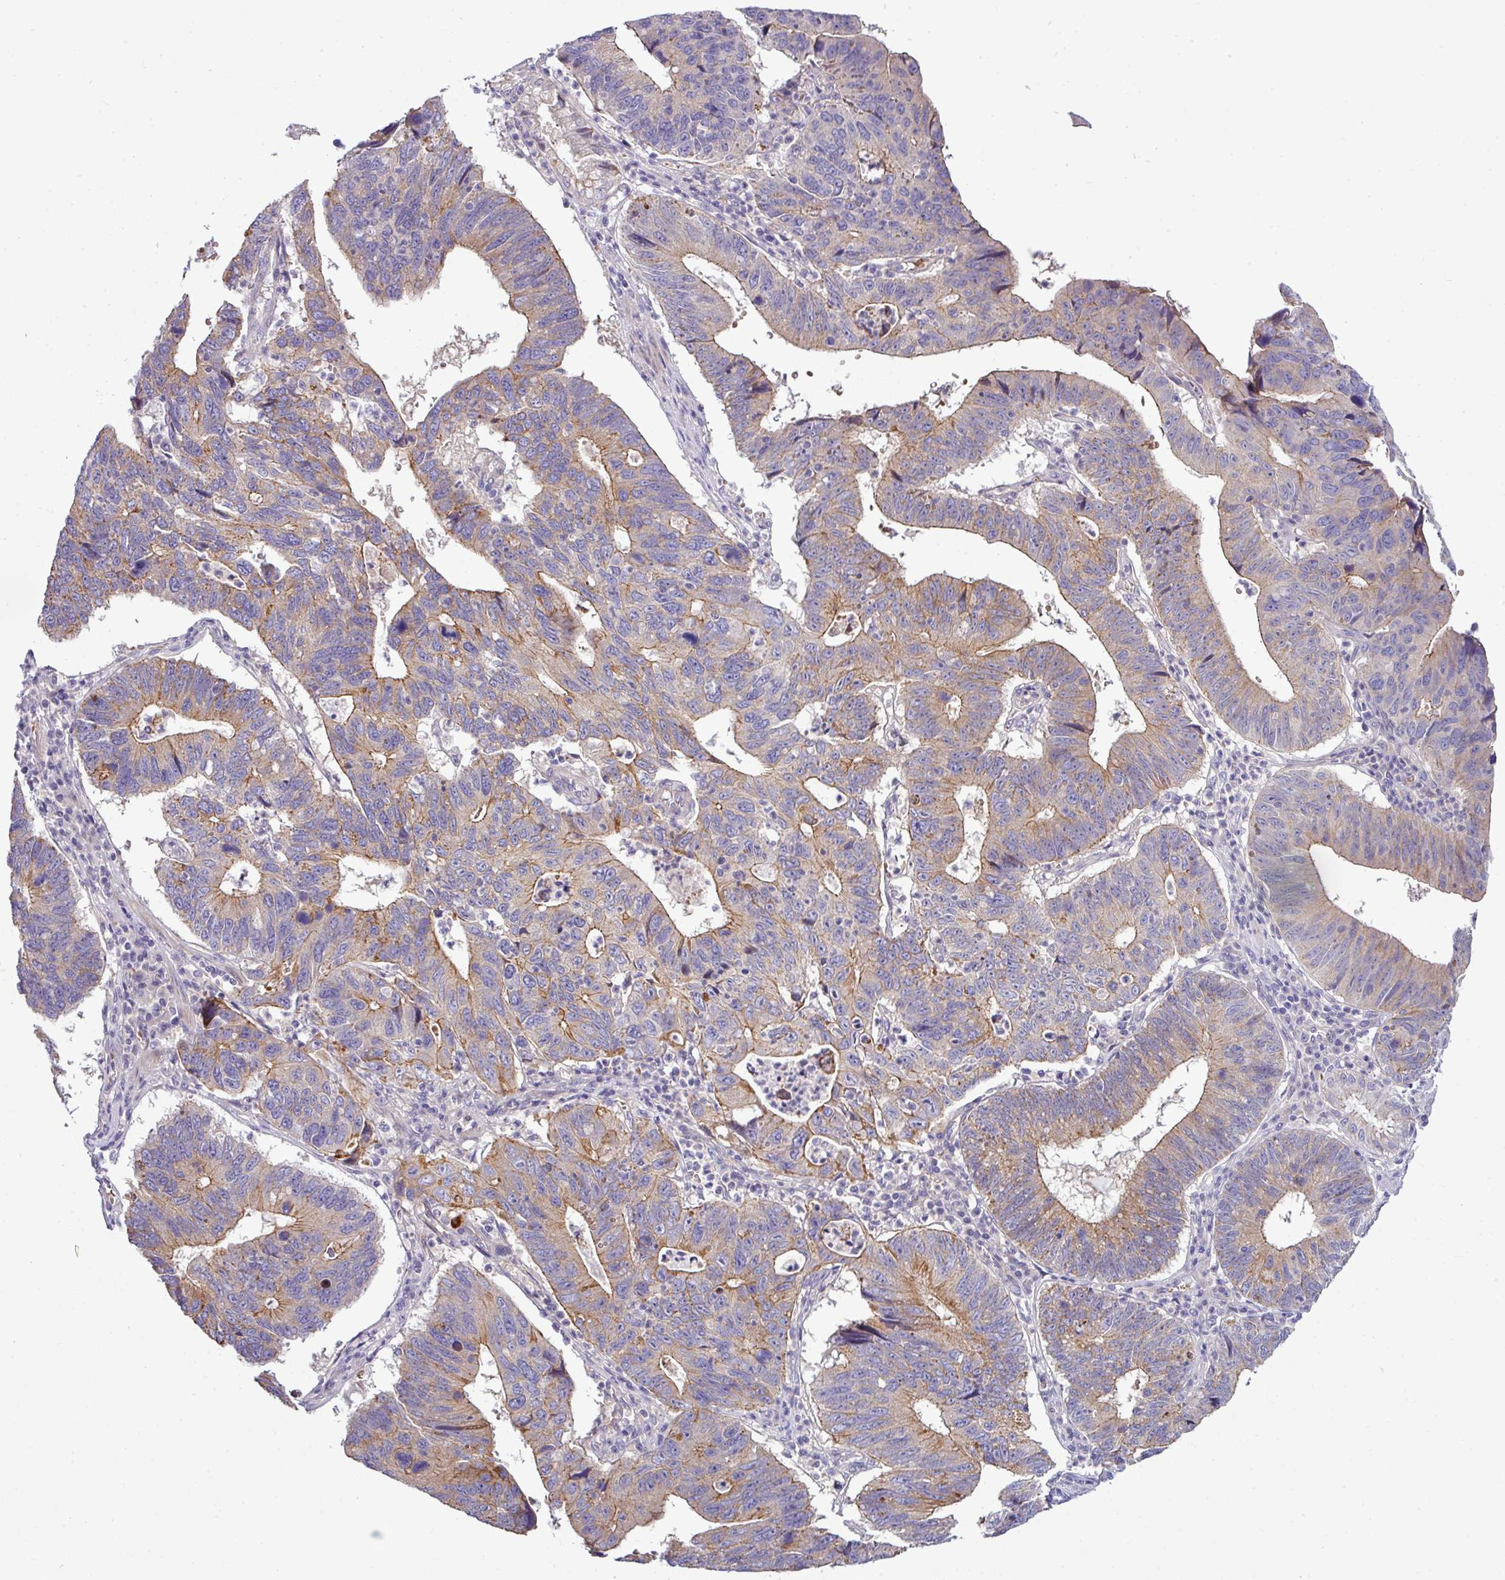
{"staining": {"intensity": "moderate", "quantity": "25%-75%", "location": "cytoplasmic/membranous"}, "tissue": "stomach cancer", "cell_type": "Tumor cells", "image_type": "cancer", "snomed": [{"axis": "morphology", "description": "Adenocarcinoma, NOS"}, {"axis": "topography", "description": "Stomach"}], "caption": "Adenocarcinoma (stomach) stained with a protein marker demonstrates moderate staining in tumor cells.", "gene": "ACAP3", "patient": {"sex": "male", "age": 59}}